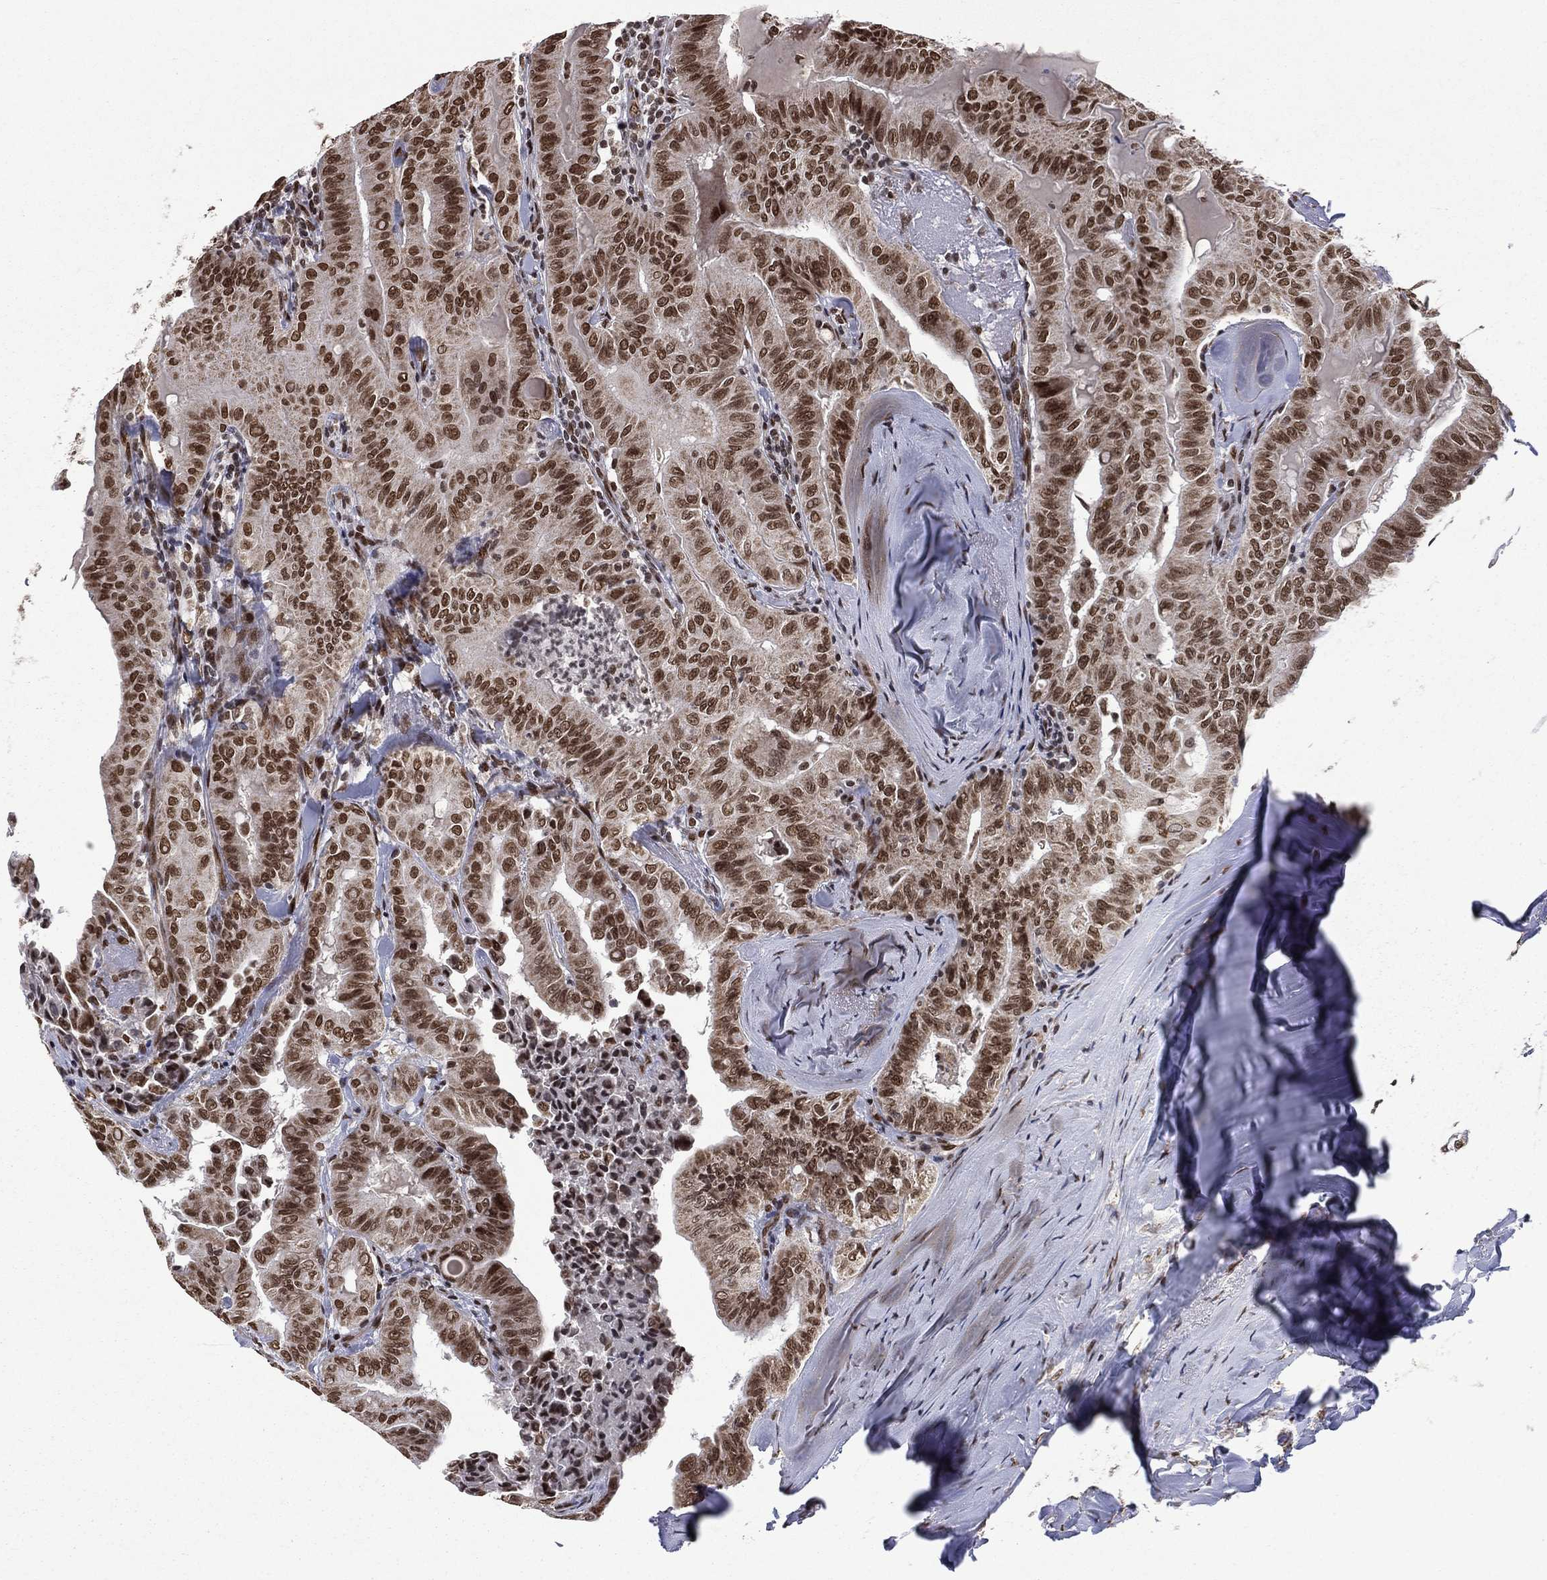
{"staining": {"intensity": "strong", "quantity": ">75%", "location": "nuclear"}, "tissue": "thyroid cancer", "cell_type": "Tumor cells", "image_type": "cancer", "snomed": [{"axis": "morphology", "description": "Papillary adenocarcinoma, NOS"}, {"axis": "topography", "description": "Thyroid gland"}], "caption": "IHC image of neoplastic tissue: human thyroid papillary adenocarcinoma stained using immunohistochemistry (IHC) shows high levels of strong protein expression localized specifically in the nuclear of tumor cells, appearing as a nuclear brown color.", "gene": "C5orf24", "patient": {"sex": "female", "age": 68}}